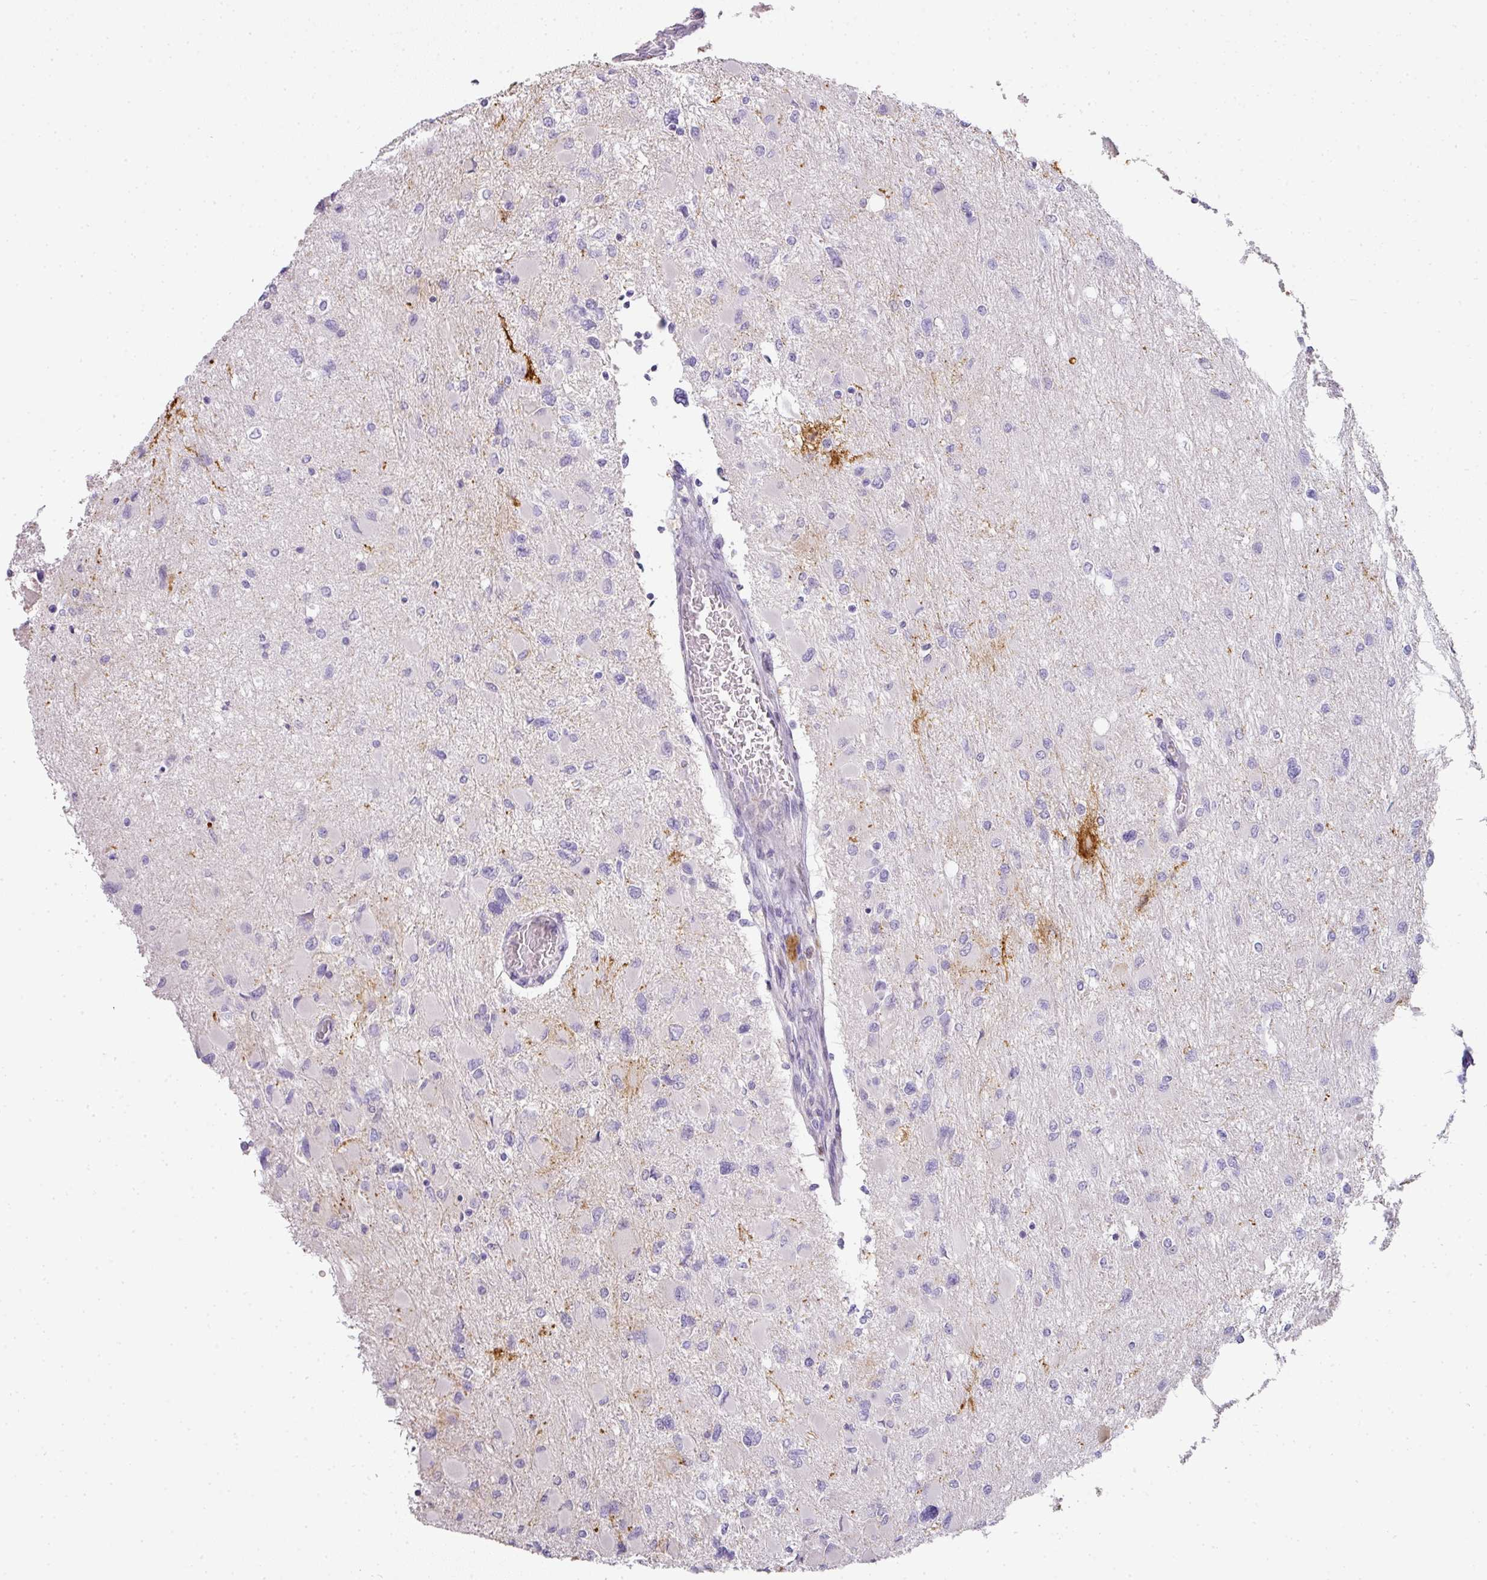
{"staining": {"intensity": "negative", "quantity": "none", "location": "none"}, "tissue": "glioma", "cell_type": "Tumor cells", "image_type": "cancer", "snomed": [{"axis": "morphology", "description": "Glioma, malignant, High grade"}, {"axis": "topography", "description": "Cerebral cortex"}], "caption": "Tumor cells show no significant expression in glioma.", "gene": "HHEX", "patient": {"sex": "female", "age": 36}}